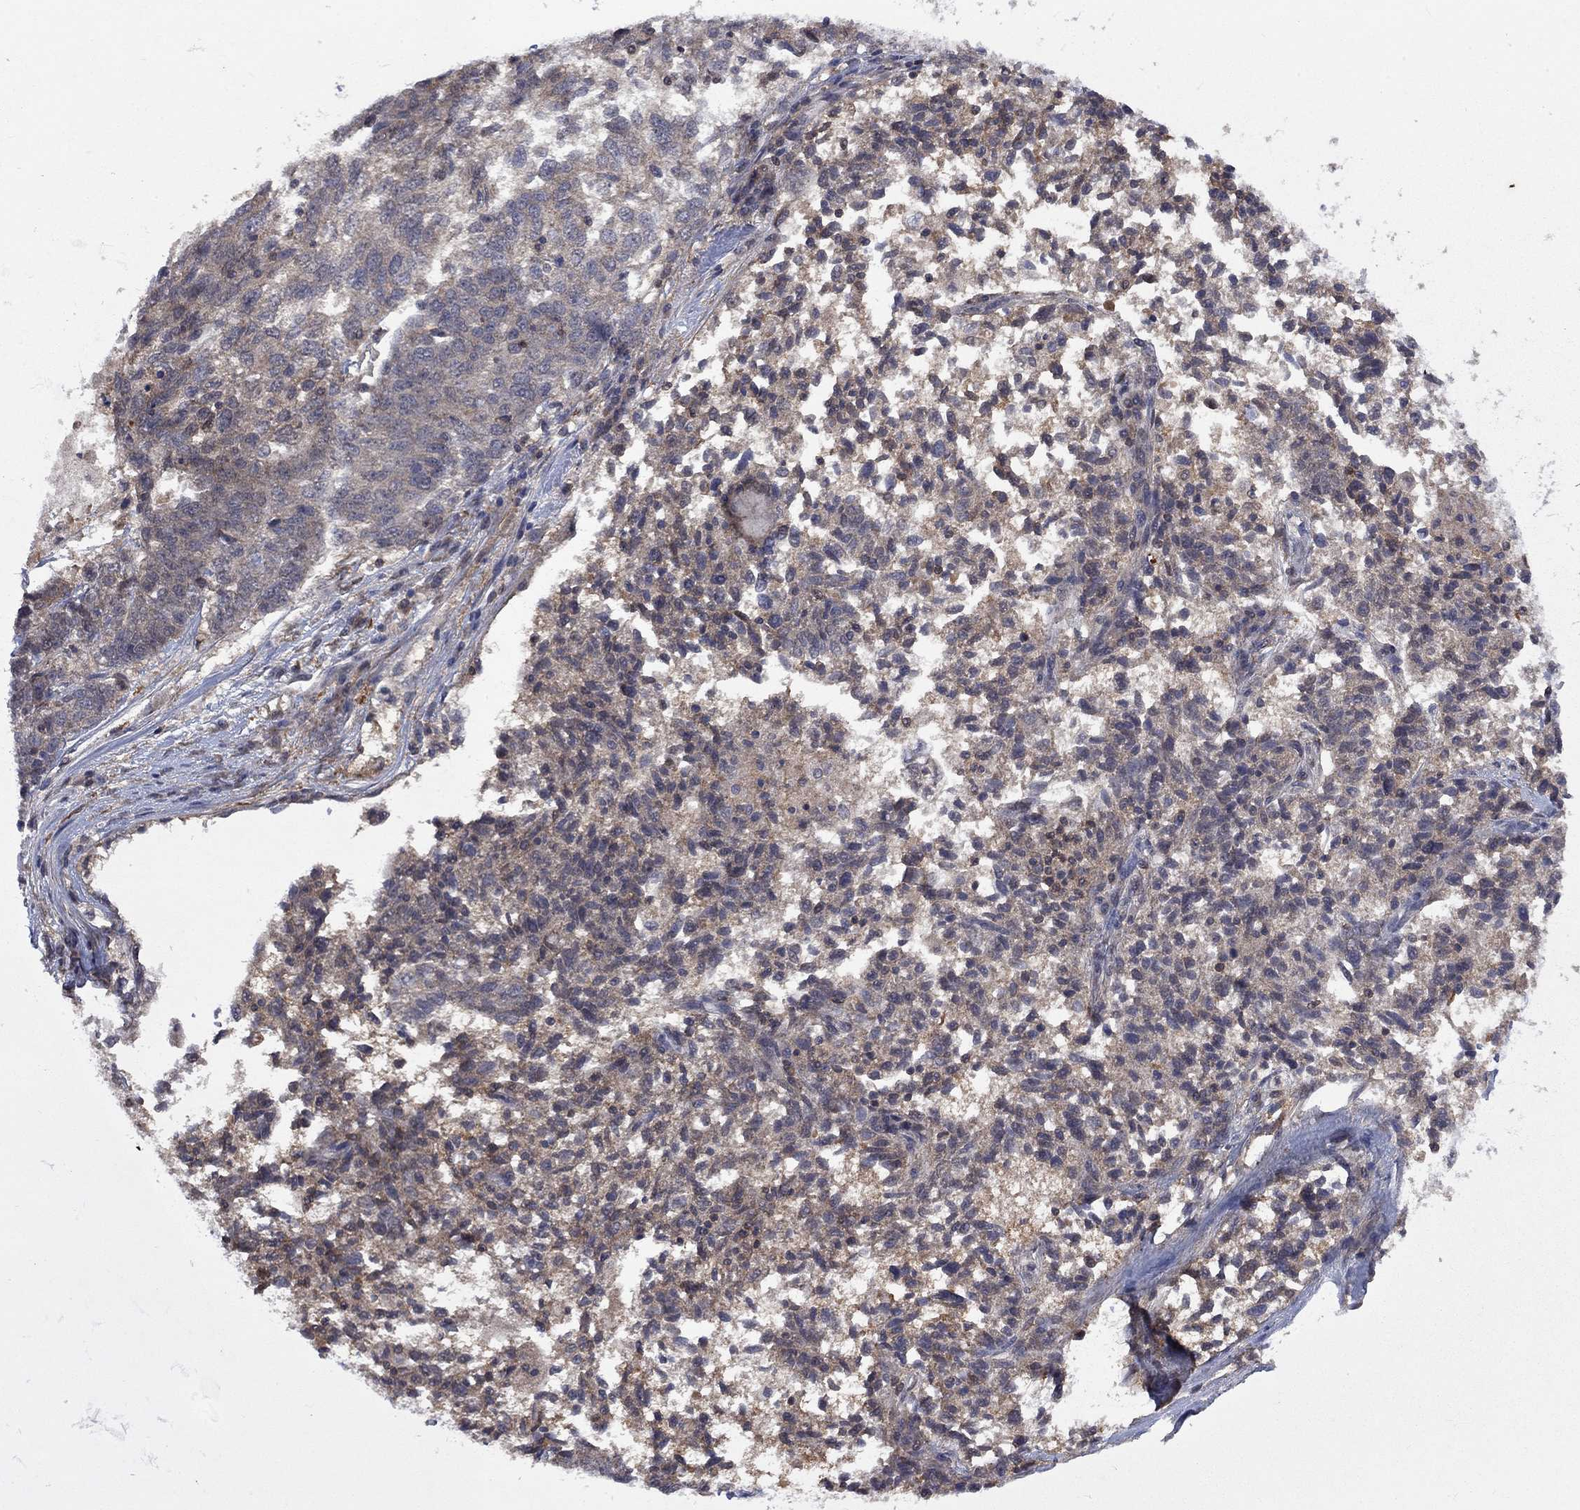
{"staining": {"intensity": "weak", "quantity": "25%-75%", "location": "cytoplasmic/membranous"}, "tissue": "ovarian cancer", "cell_type": "Tumor cells", "image_type": "cancer", "snomed": [{"axis": "morphology", "description": "Cystadenocarcinoma, serous, NOS"}, {"axis": "topography", "description": "Ovary"}], "caption": "This is a micrograph of immunohistochemistry (IHC) staining of serous cystadenocarcinoma (ovarian), which shows weak expression in the cytoplasmic/membranous of tumor cells.", "gene": "IAH1", "patient": {"sex": "female", "age": 71}}